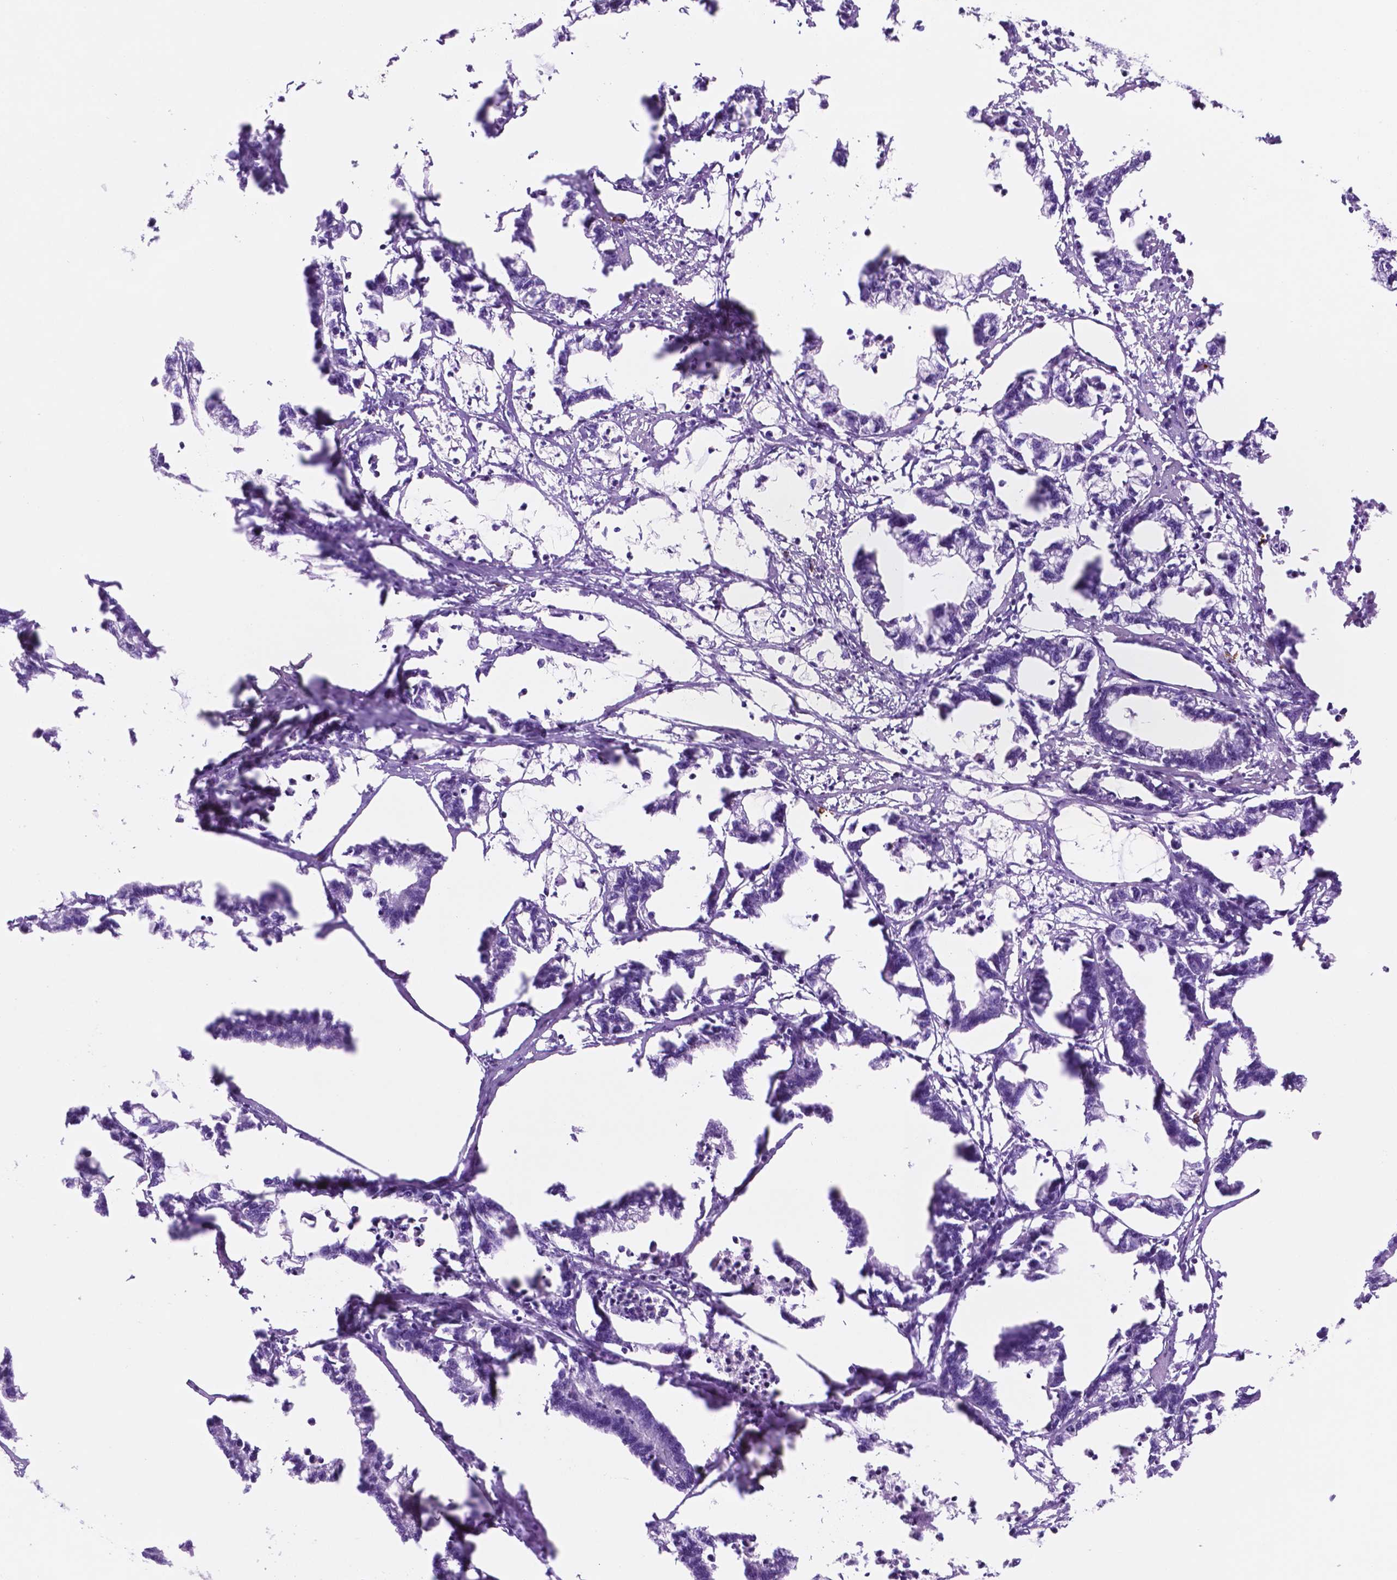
{"staining": {"intensity": "negative", "quantity": "none", "location": "none"}, "tissue": "stomach cancer", "cell_type": "Tumor cells", "image_type": "cancer", "snomed": [{"axis": "morphology", "description": "Adenocarcinoma, NOS"}, {"axis": "topography", "description": "Stomach"}], "caption": "The immunohistochemistry image has no significant positivity in tumor cells of stomach adenocarcinoma tissue. Brightfield microscopy of immunohistochemistry (IHC) stained with DAB (3,3'-diaminobenzidine) (brown) and hematoxylin (blue), captured at high magnification.", "gene": "FOXB2", "patient": {"sex": "male", "age": 83}}